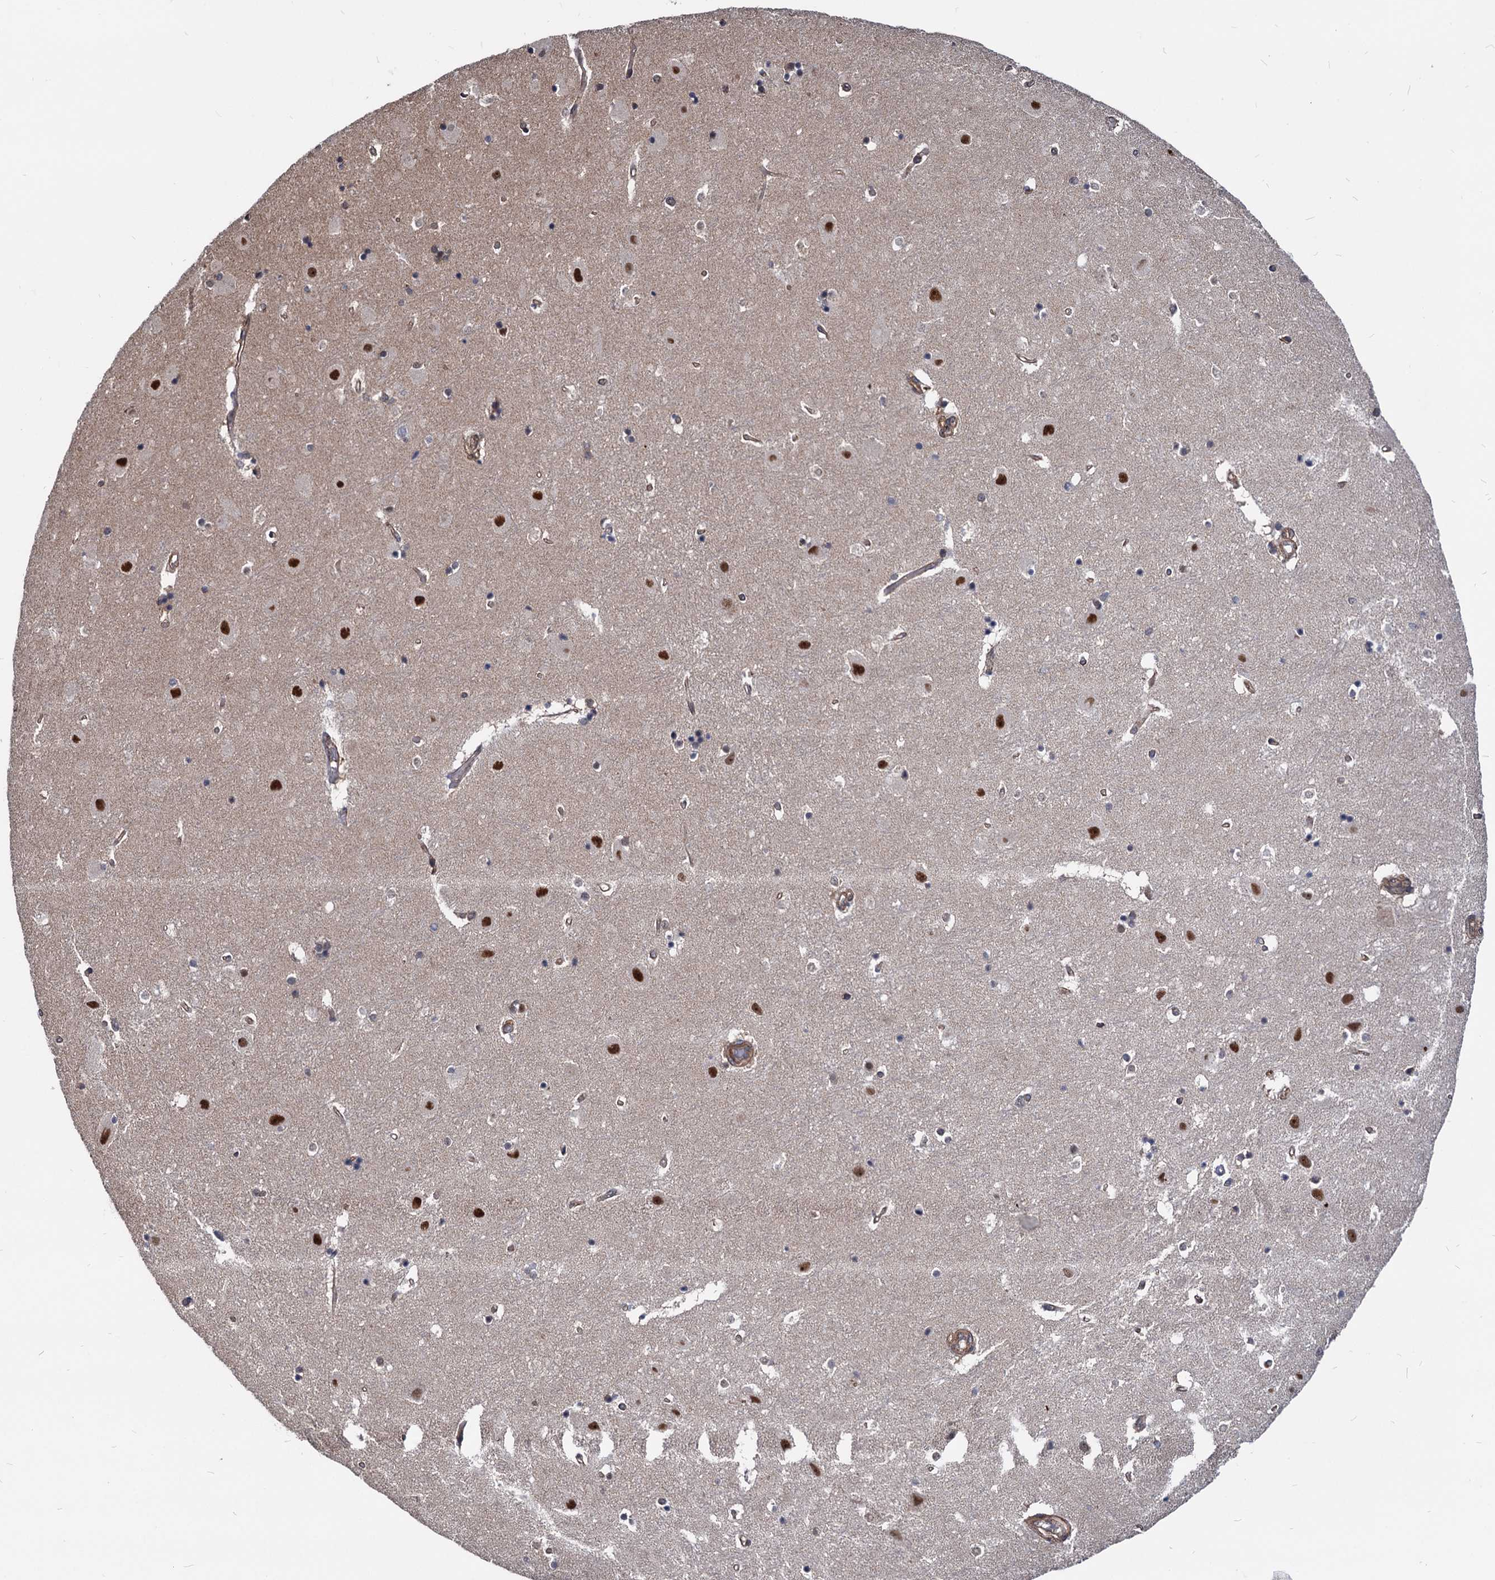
{"staining": {"intensity": "moderate", "quantity": "<25%", "location": "nuclear"}, "tissue": "hippocampus", "cell_type": "Glial cells", "image_type": "normal", "snomed": [{"axis": "morphology", "description": "Normal tissue, NOS"}, {"axis": "topography", "description": "Hippocampus"}], "caption": "Unremarkable hippocampus demonstrates moderate nuclear positivity in approximately <25% of glial cells.", "gene": "UBLCP1", "patient": {"sex": "female", "age": 52}}